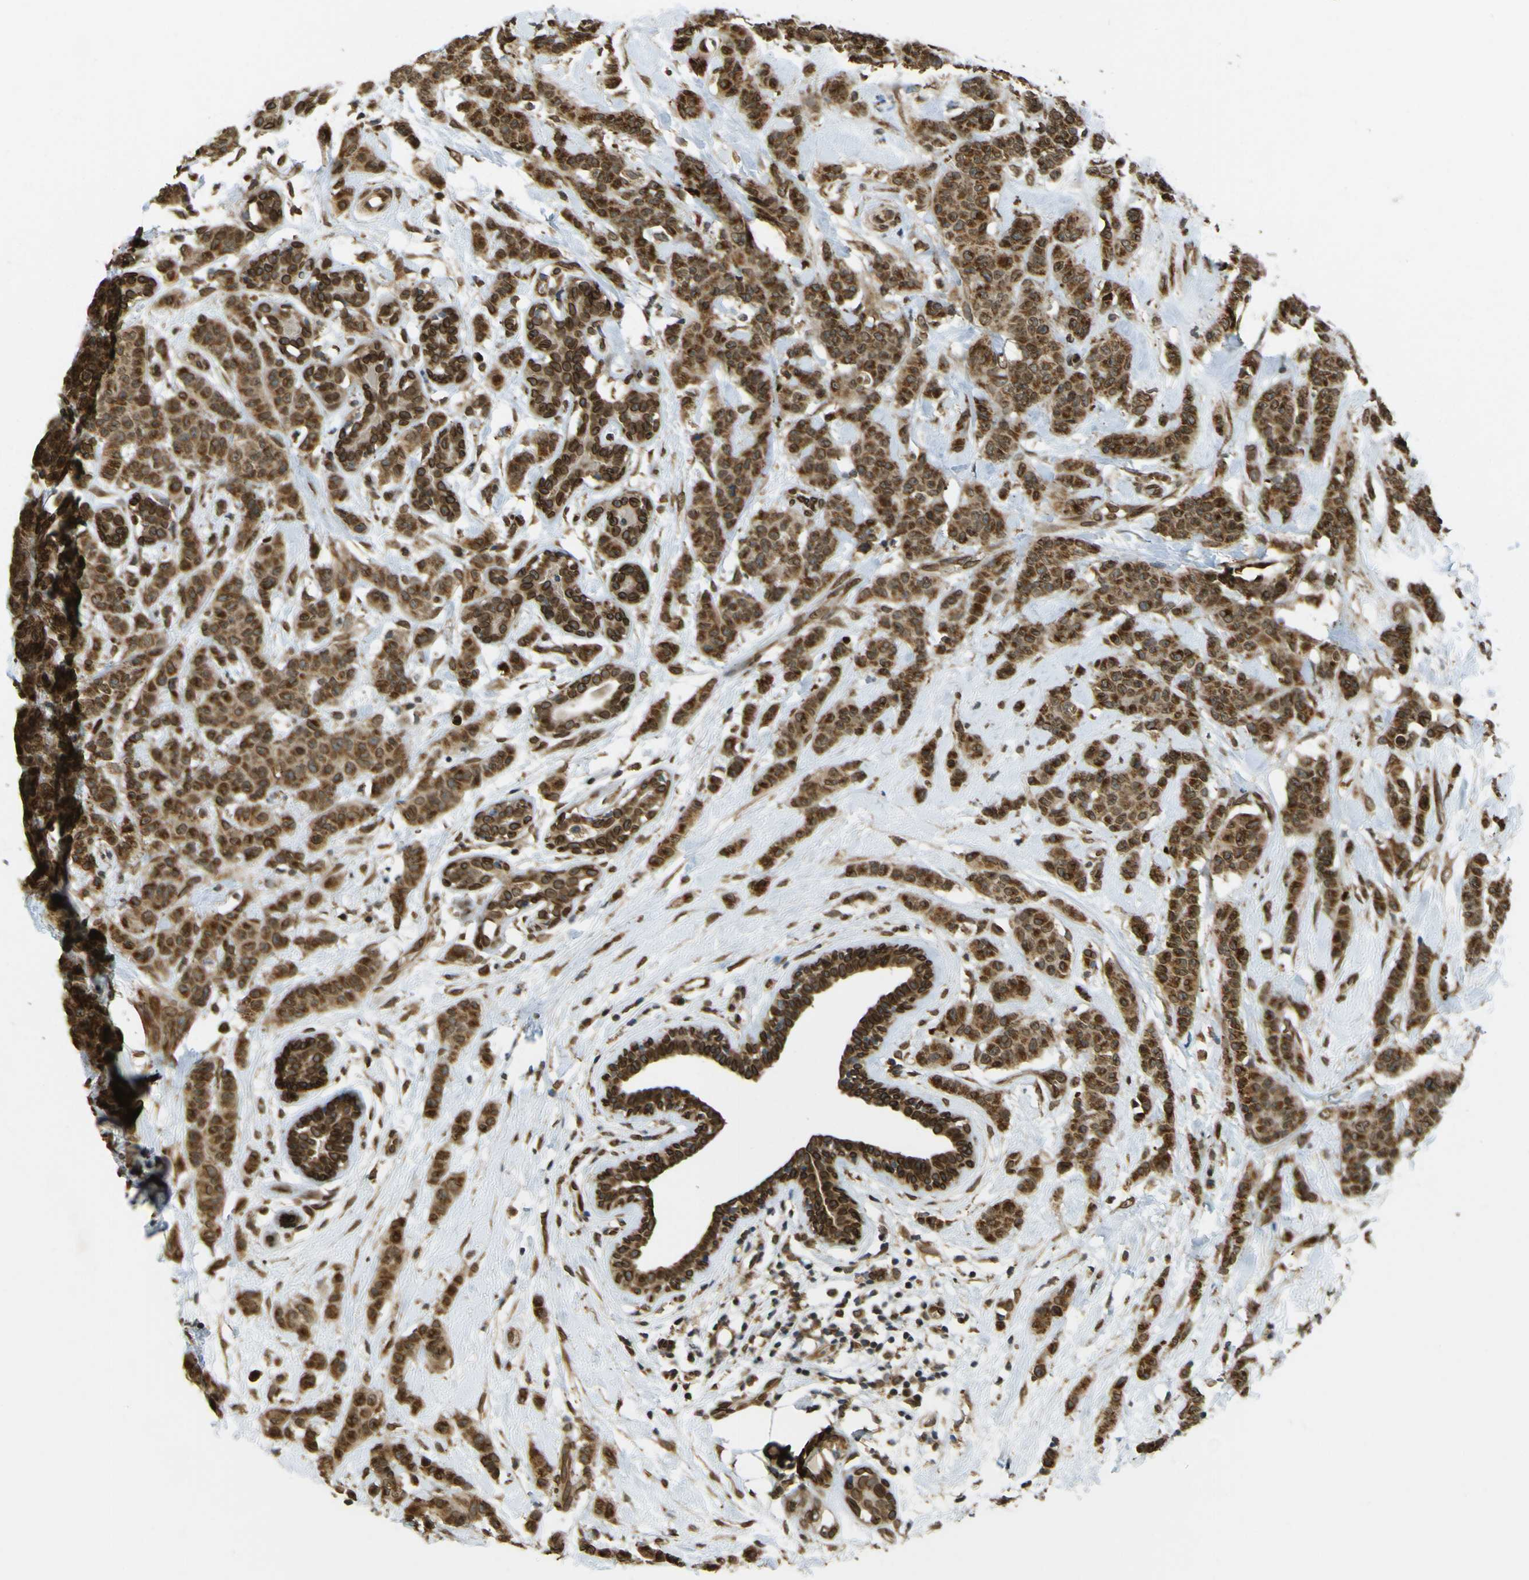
{"staining": {"intensity": "strong", "quantity": ">75%", "location": "cytoplasmic/membranous,nuclear"}, "tissue": "breast cancer", "cell_type": "Tumor cells", "image_type": "cancer", "snomed": [{"axis": "morphology", "description": "Normal tissue, NOS"}, {"axis": "morphology", "description": "Duct carcinoma"}, {"axis": "topography", "description": "Breast"}], "caption": "This image exhibits breast cancer stained with immunohistochemistry to label a protein in brown. The cytoplasmic/membranous and nuclear of tumor cells show strong positivity for the protein. Nuclei are counter-stained blue.", "gene": "GALNT1", "patient": {"sex": "female", "age": 40}}